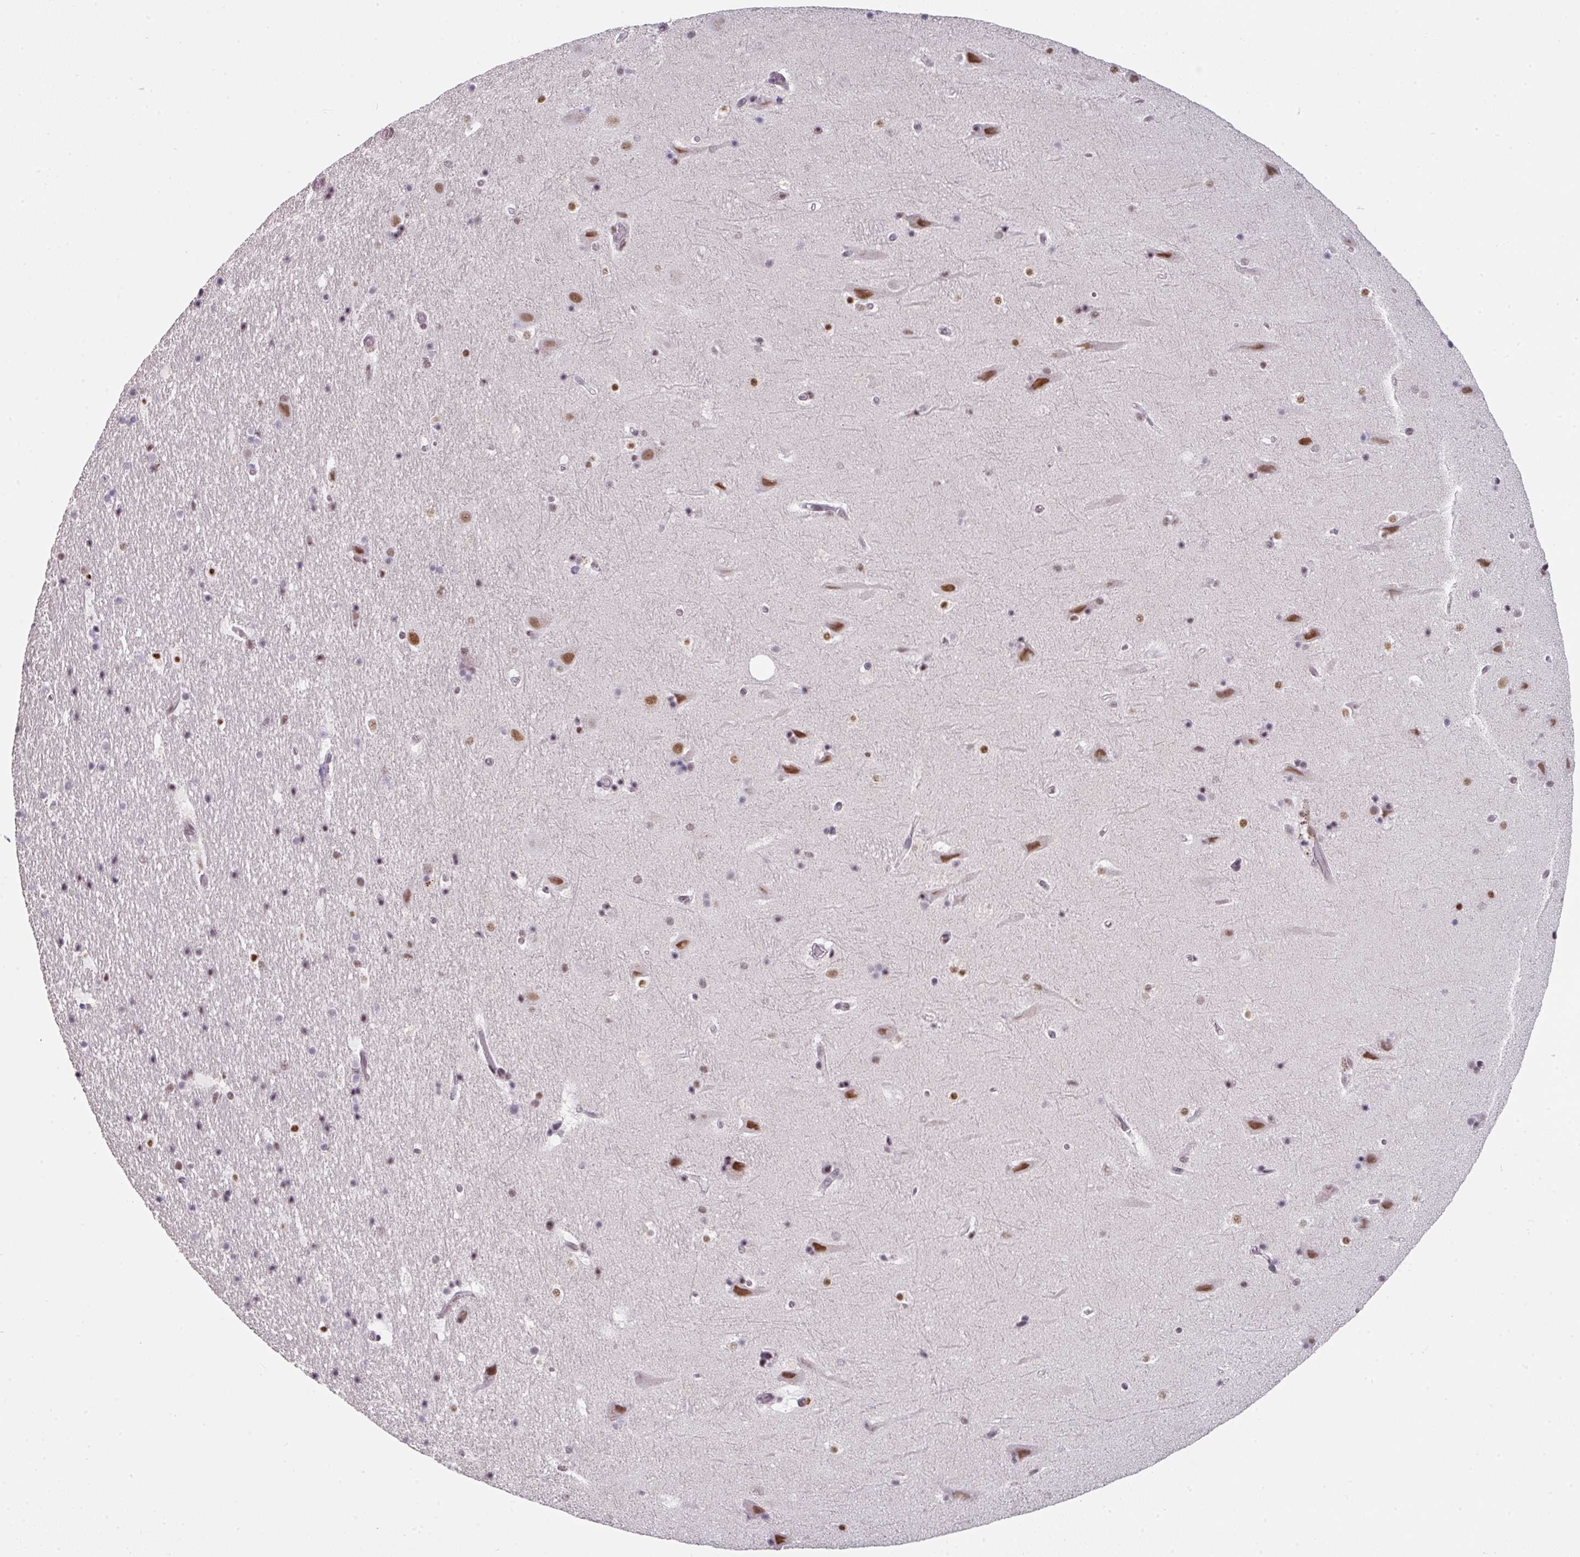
{"staining": {"intensity": "moderate", "quantity": "25%-75%", "location": "nuclear"}, "tissue": "hippocampus", "cell_type": "Glial cells", "image_type": "normal", "snomed": [{"axis": "morphology", "description": "Normal tissue, NOS"}, {"axis": "topography", "description": "Hippocampus"}], "caption": "Glial cells display moderate nuclear expression in approximately 25%-75% of cells in normal hippocampus. Immunohistochemistry stains the protein in brown and the nuclei are stained blue.", "gene": "ENSG00000283782", "patient": {"sex": "male", "age": 37}}